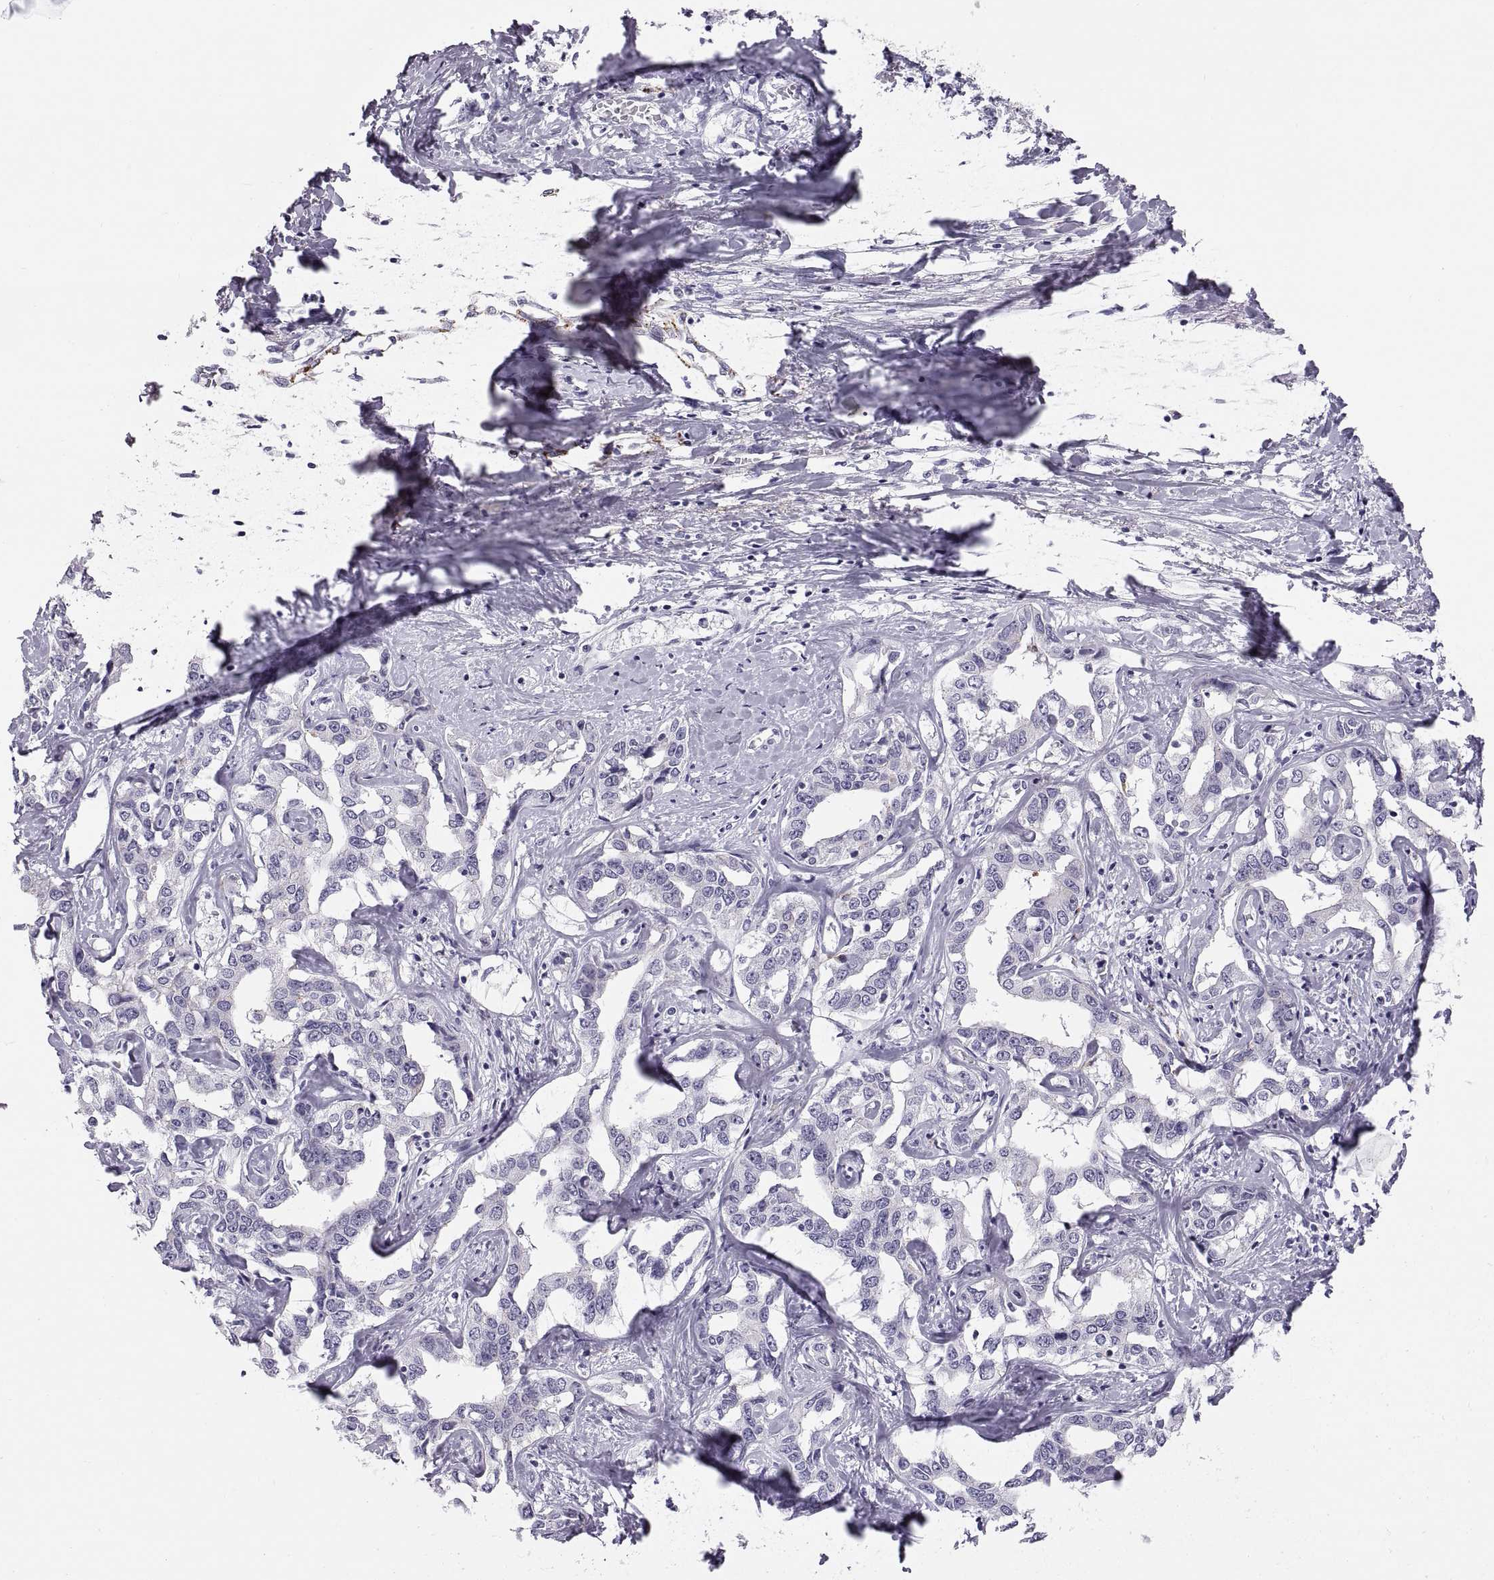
{"staining": {"intensity": "negative", "quantity": "none", "location": "none"}, "tissue": "liver cancer", "cell_type": "Tumor cells", "image_type": "cancer", "snomed": [{"axis": "morphology", "description": "Cholangiocarcinoma"}, {"axis": "topography", "description": "Liver"}], "caption": "Tumor cells are negative for protein expression in human cholangiocarcinoma (liver). The staining is performed using DAB (3,3'-diaminobenzidine) brown chromogen with nuclei counter-stained in using hematoxylin.", "gene": "QRICH2", "patient": {"sex": "male", "age": 59}}